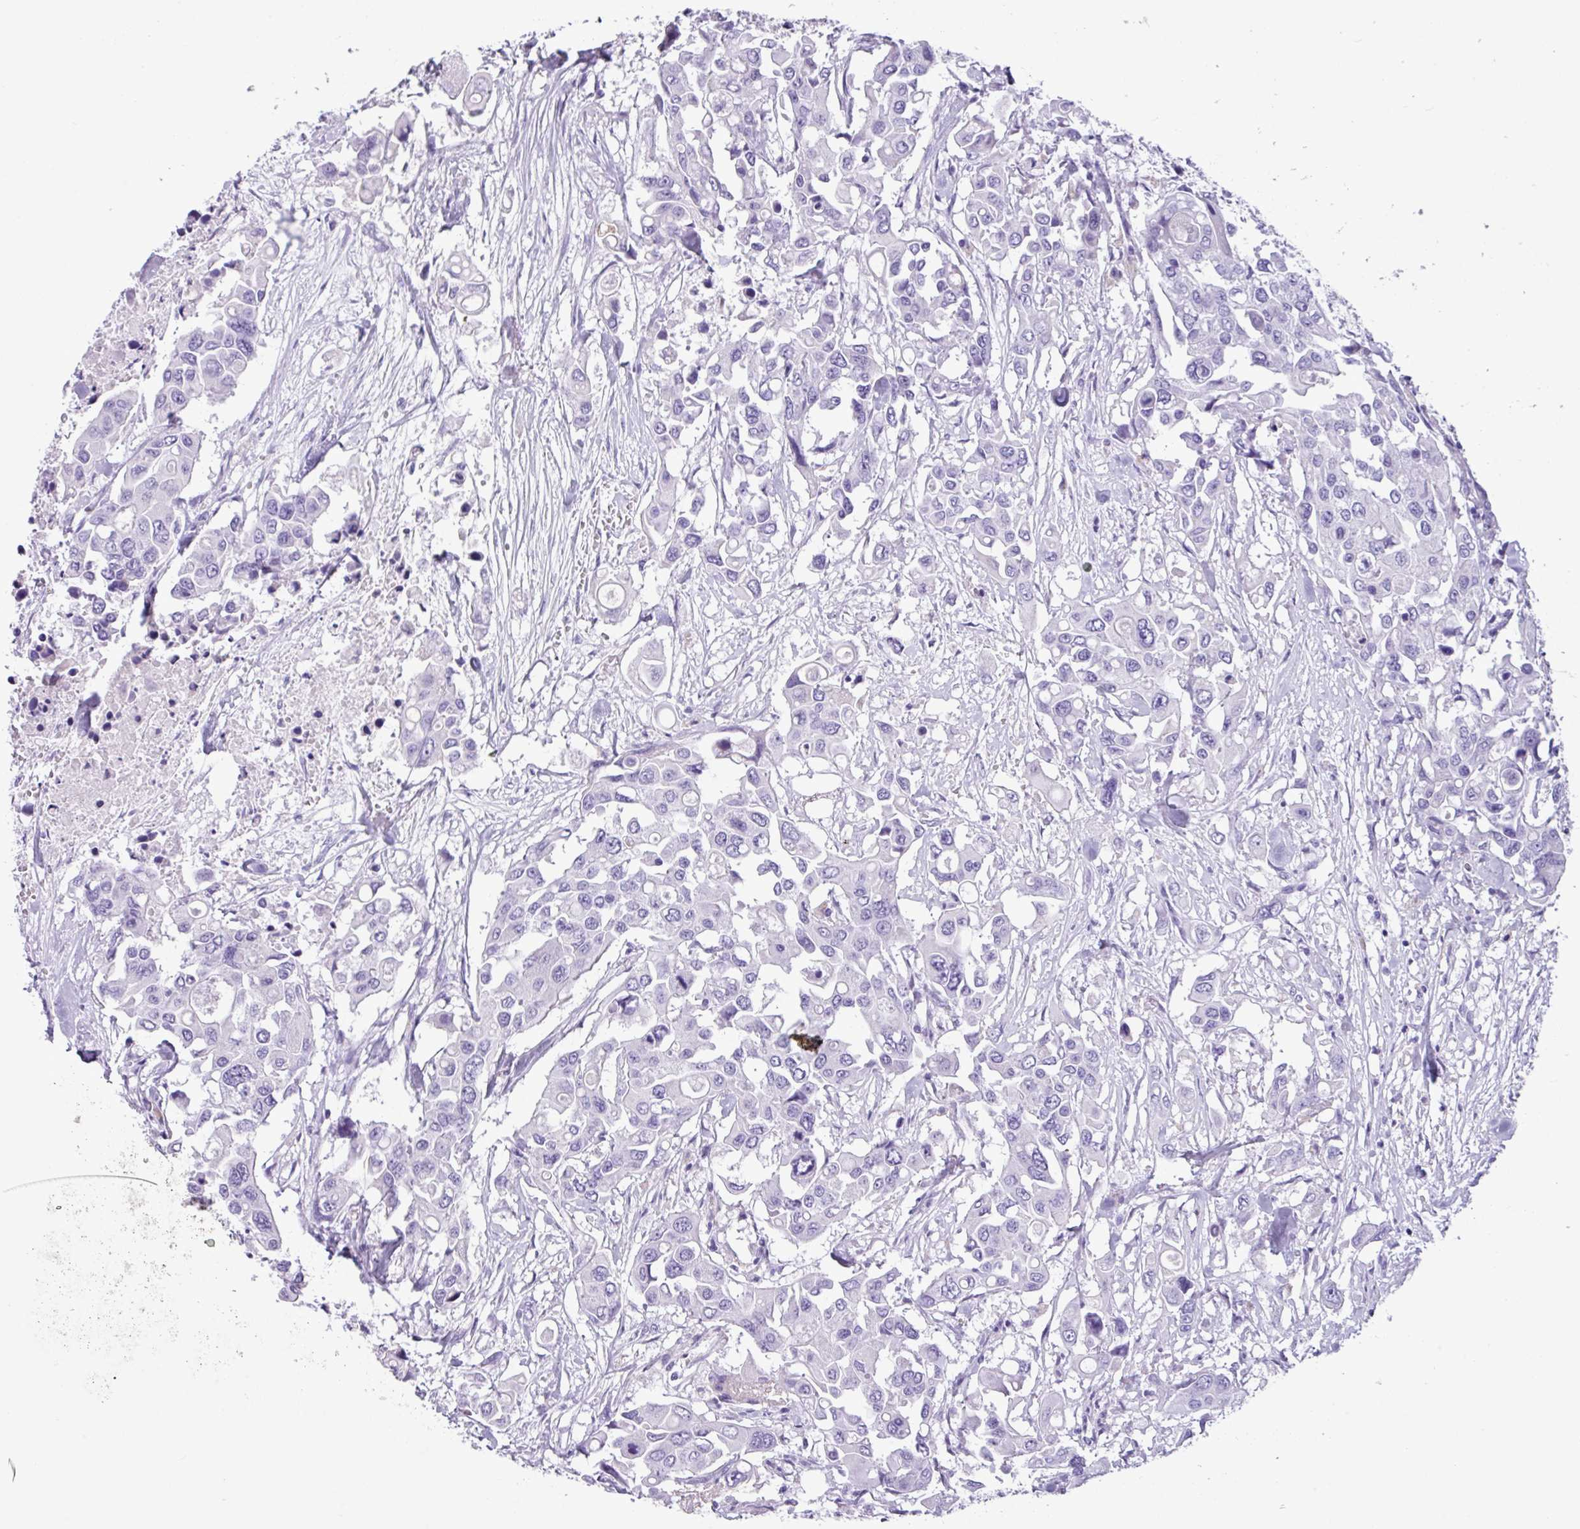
{"staining": {"intensity": "negative", "quantity": "none", "location": "none"}, "tissue": "colorectal cancer", "cell_type": "Tumor cells", "image_type": "cancer", "snomed": [{"axis": "morphology", "description": "Adenocarcinoma, NOS"}, {"axis": "topography", "description": "Colon"}], "caption": "Immunohistochemical staining of human colorectal adenocarcinoma reveals no significant positivity in tumor cells. Nuclei are stained in blue.", "gene": "AGO3", "patient": {"sex": "male", "age": 77}}